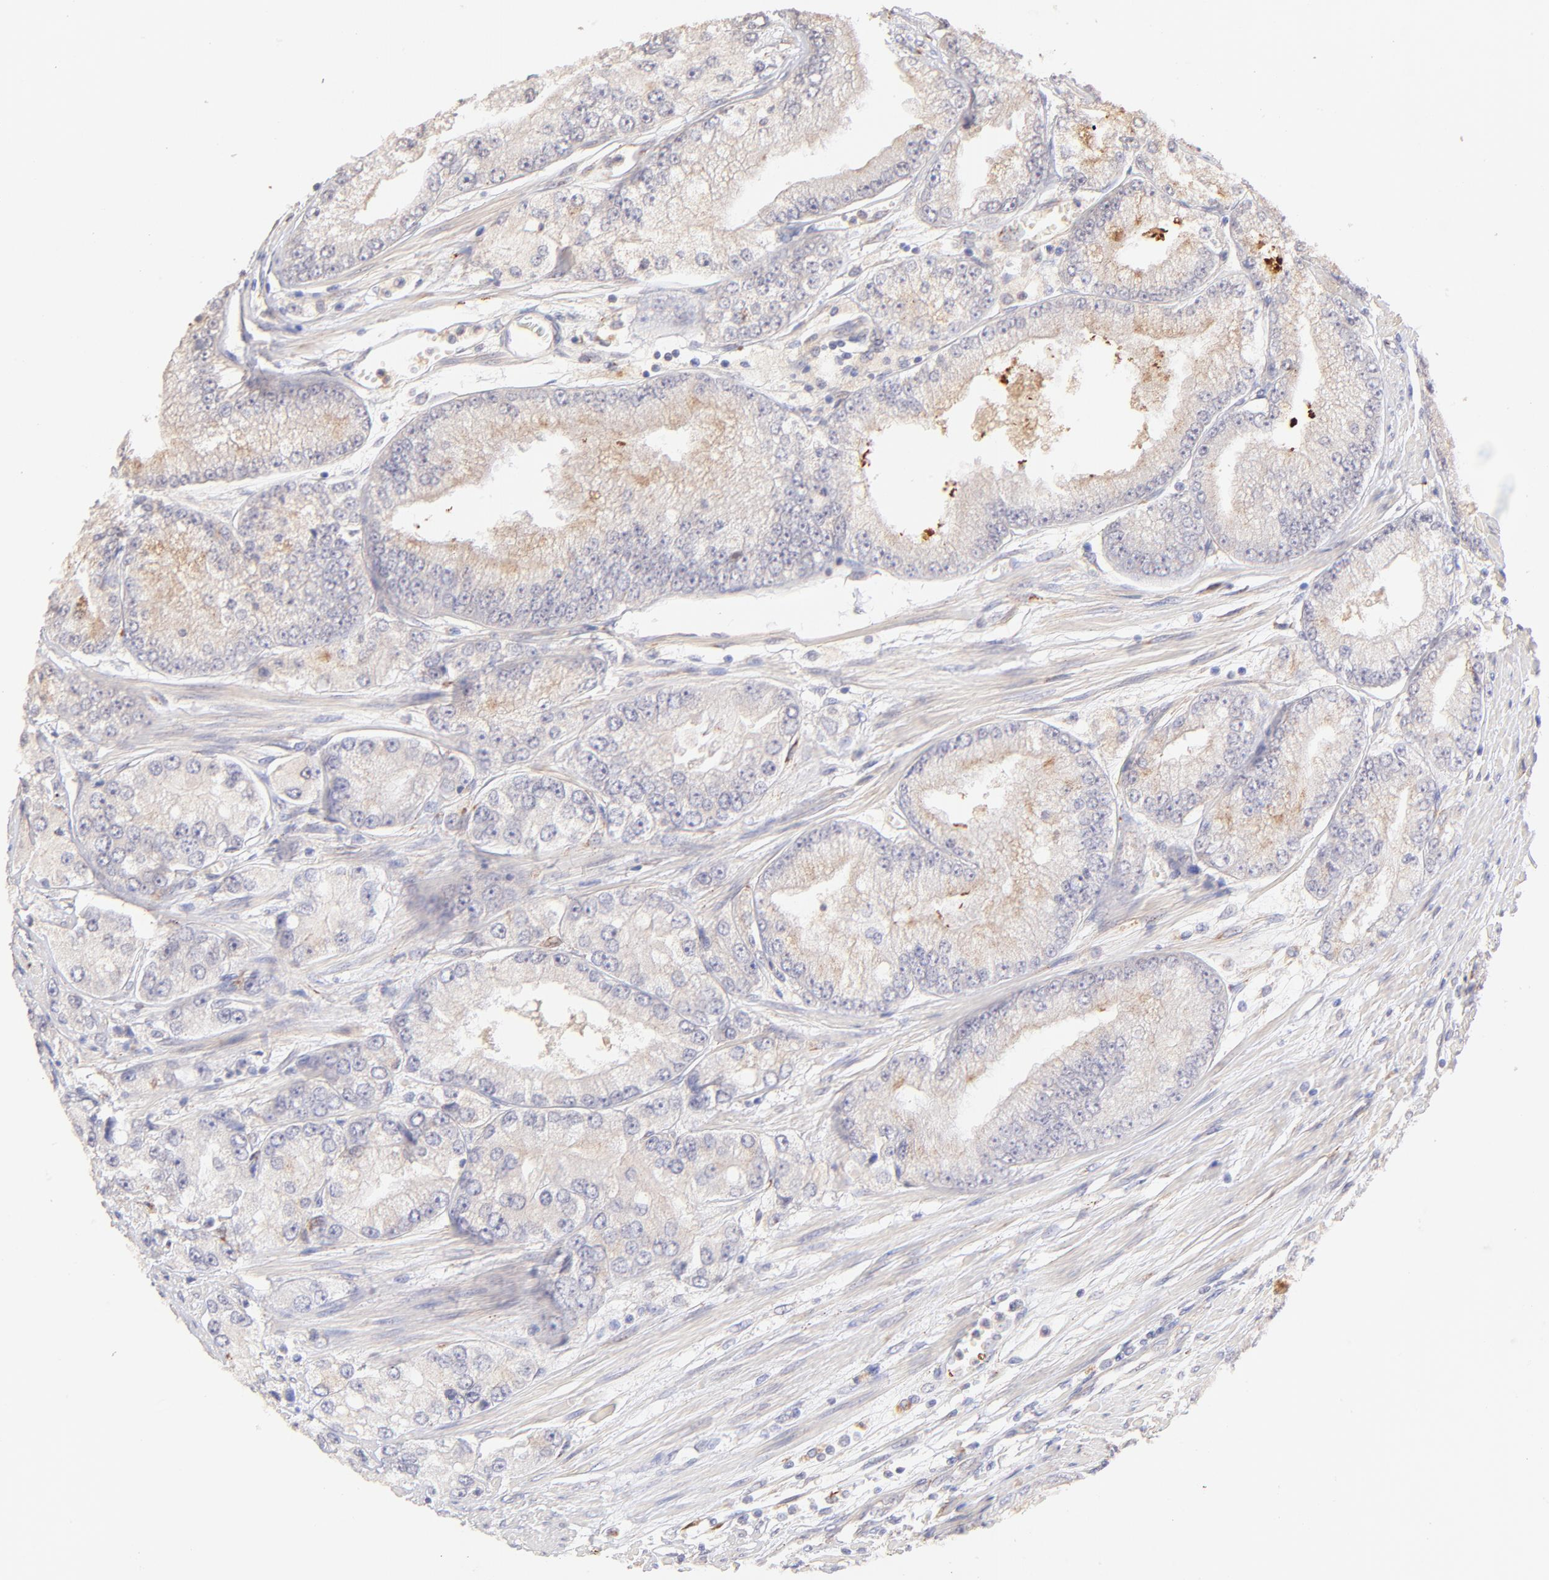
{"staining": {"intensity": "weak", "quantity": "25%-75%", "location": "cytoplasmic/membranous"}, "tissue": "prostate cancer", "cell_type": "Tumor cells", "image_type": "cancer", "snomed": [{"axis": "morphology", "description": "Adenocarcinoma, Medium grade"}, {"axis": "topography", "description": "Prostate"}], "caption": "Prostate cancer (adenocarcinoma (medium-grade)) stained with a brown dye exhibits weak cytoplasmic/membranous positive staining in about 25%-75% of tumor cells.", "gene": "SPARC", "patient": {"sex": "male", "age": 72}}